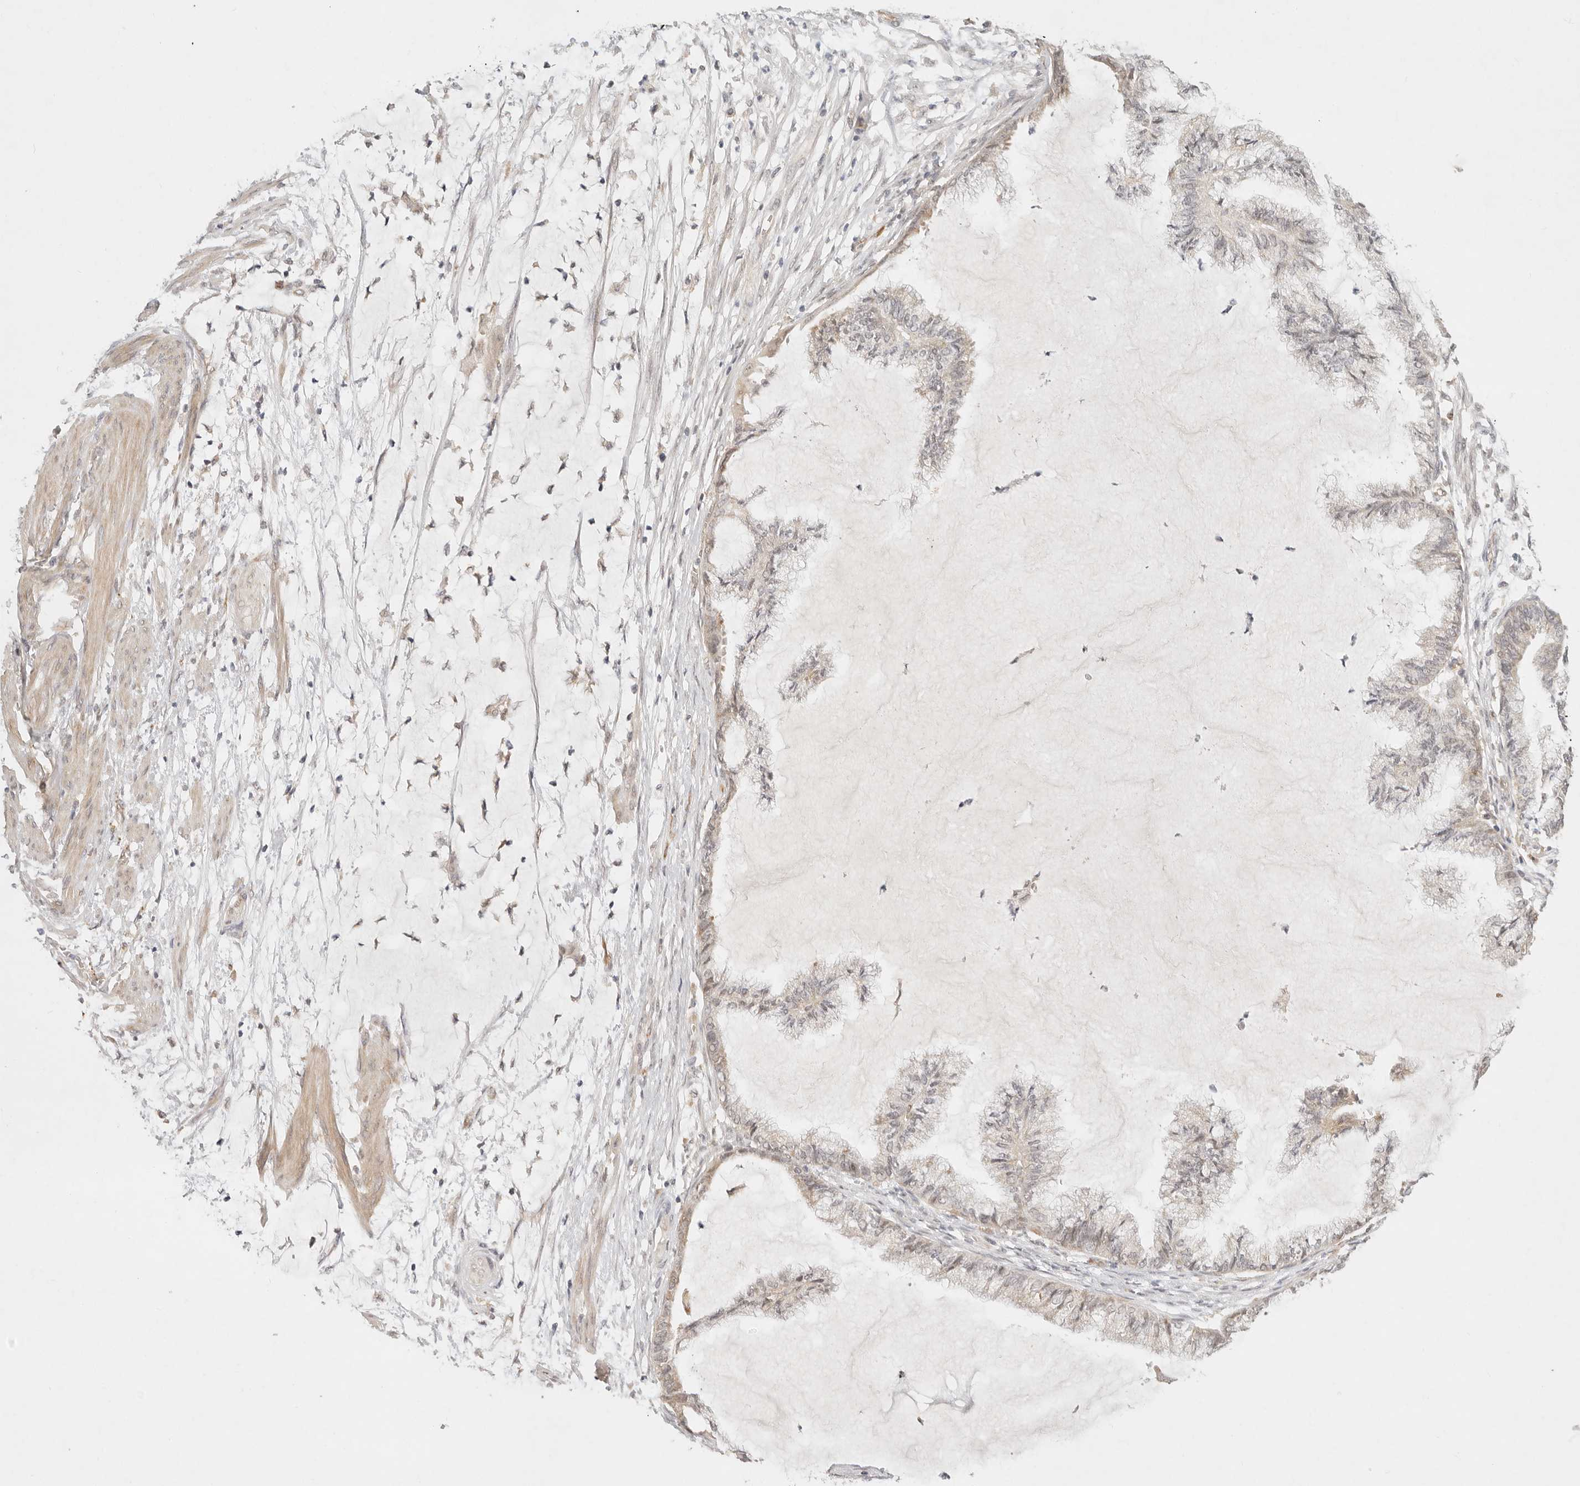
{"staining": {"intensity": "negative", "quantity": "none", "location": "none"}, "tissue": "endometrial cancer", "cell_type": "Tumor cells", "image_type": "cancer", "snomed": [{"axis": "morphology", "description": "Adenocarcinoma, NOS"}, {"axis": "topography", "description": "Endometrium"}], "caption": "Endometrial cancer was stained to show a protein in brown. There is no significant positivity in tumor cells.", "gene": "GPR156", "patient": {"sex": "female", "age": 86}}